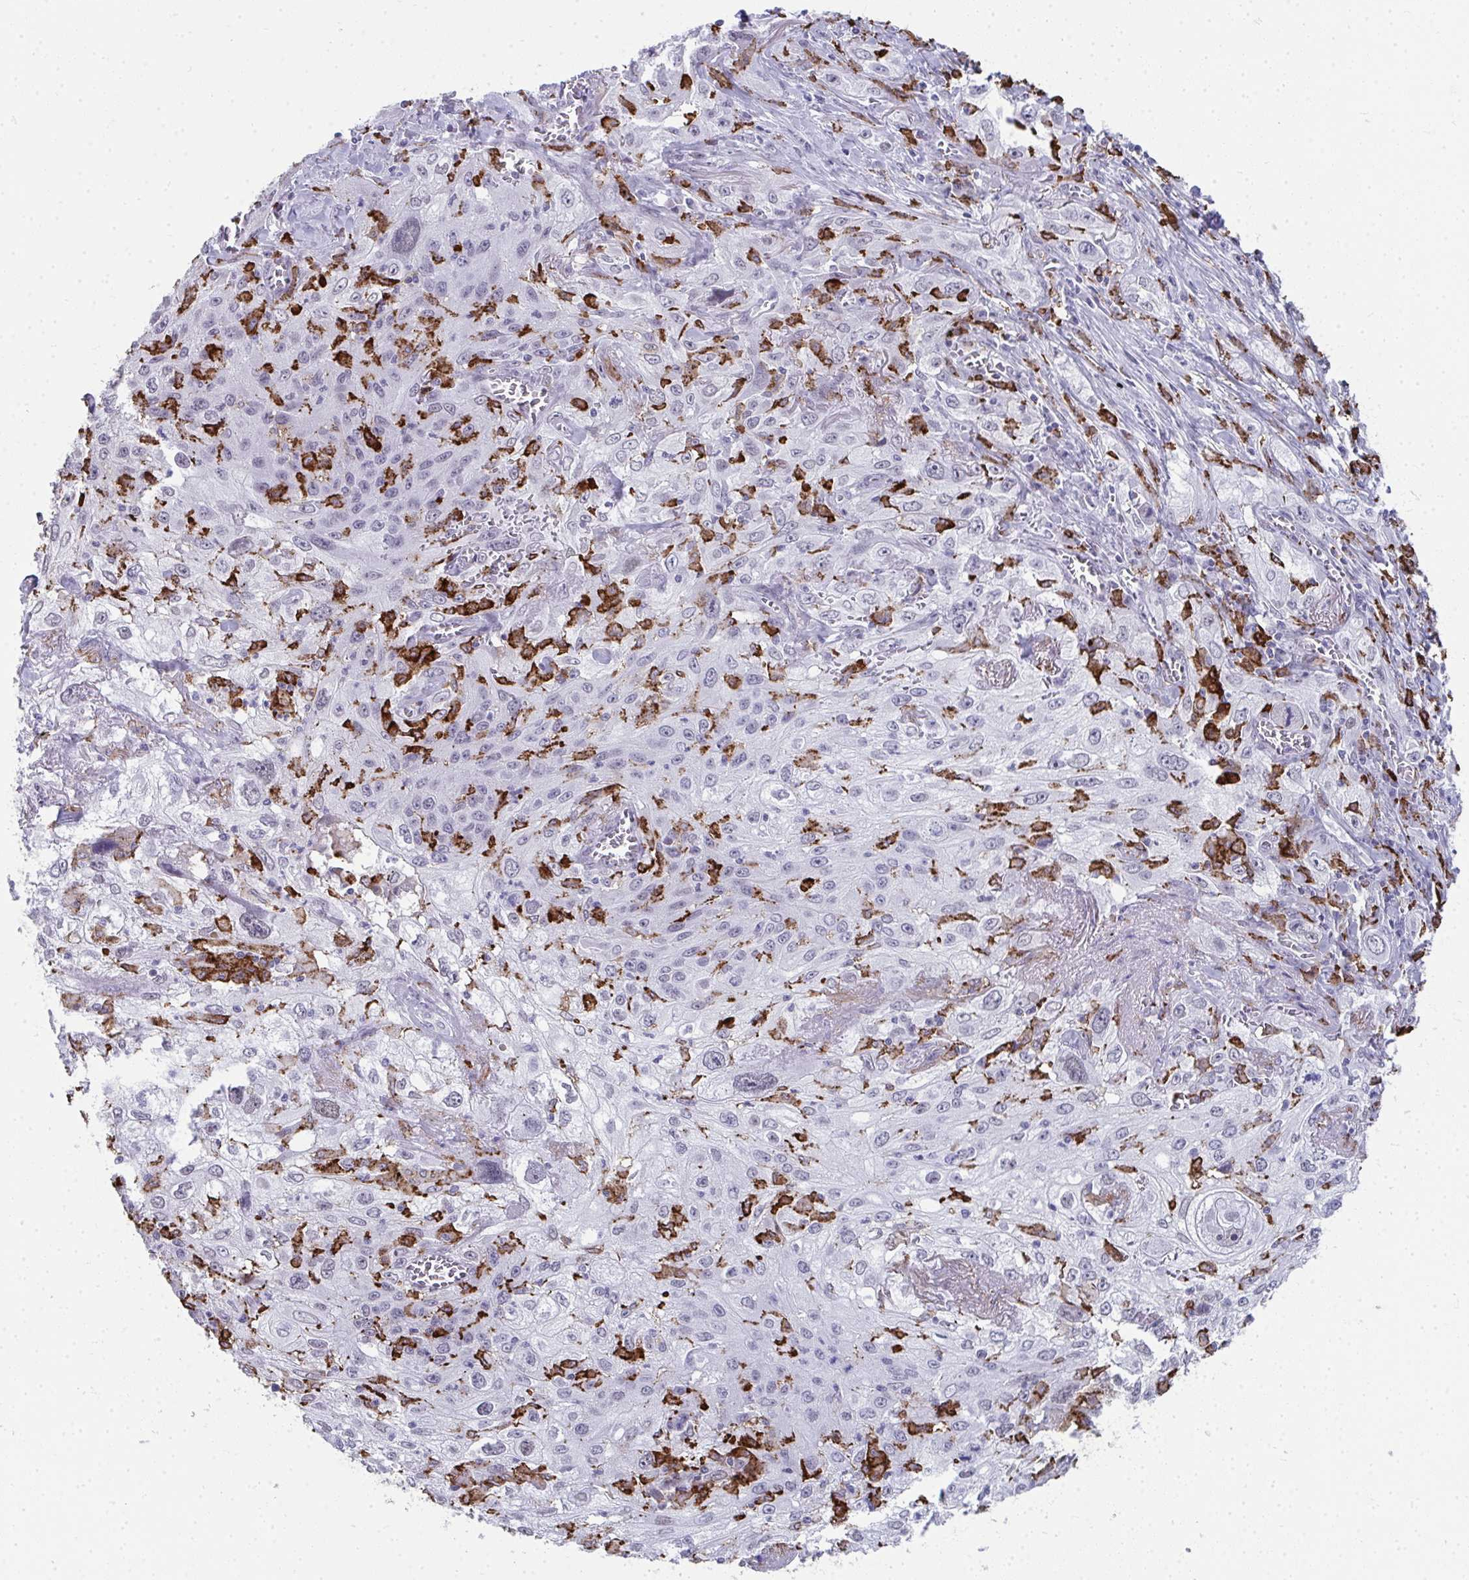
{"staining": {"intensity": "negative", "quantity": "none", "location": "none"}, "tissue": "lung cancer", "cell_type": "Tumor cells", "image_type": "cancer", "snomed": [{"axis": "morphology", "description": "Squamous cell carcinoma, NOS"}, {"axis": "topography", "description": "Lung"}], "caption": "Immunohistochemical staining of lung cancer demonstrates no significant expression in tumor cells. Nuclei are stained in blue.", "gene": "CD163", "patient": {"sex": "female", "age": 69}}